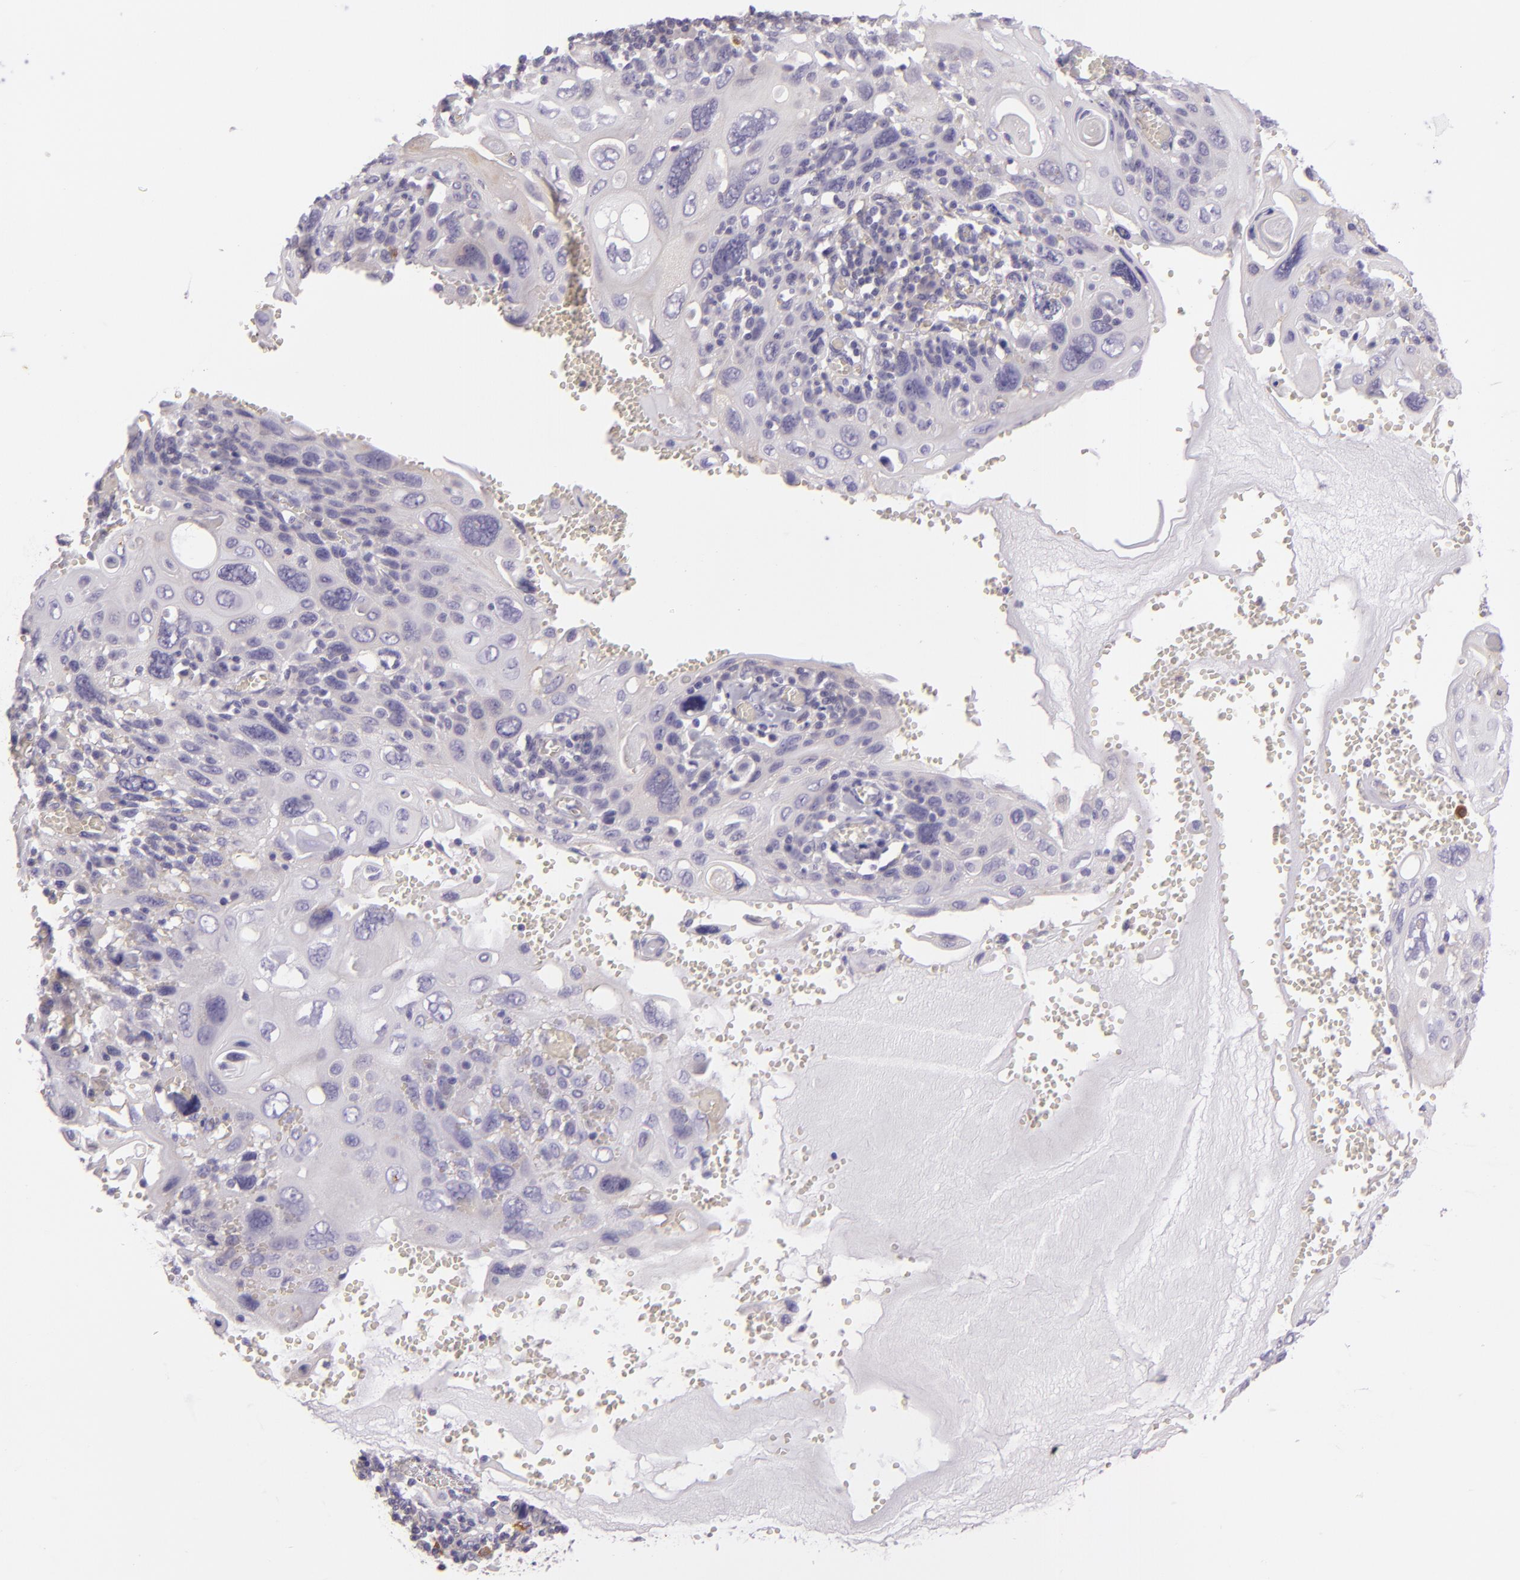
{"staining": {"intensity": "negative", "quantity": "none", "location": "none"}, "tissue": "cervical cancer", "cell_type": "Tumor cells", "image_type": "cancer", "snomed": [{"axis": "morphology", "description": "Squamous cell carcinoma, NOS"}, {"axis": "topography", "description": "Cervix"}], "caption": "Protein analysis of squamous cell carcinoma (cervical) shows no significant positivity in tumor cells.", "gene": "ZC3H7B", "patient": {"sex": "female", "age": 54}}